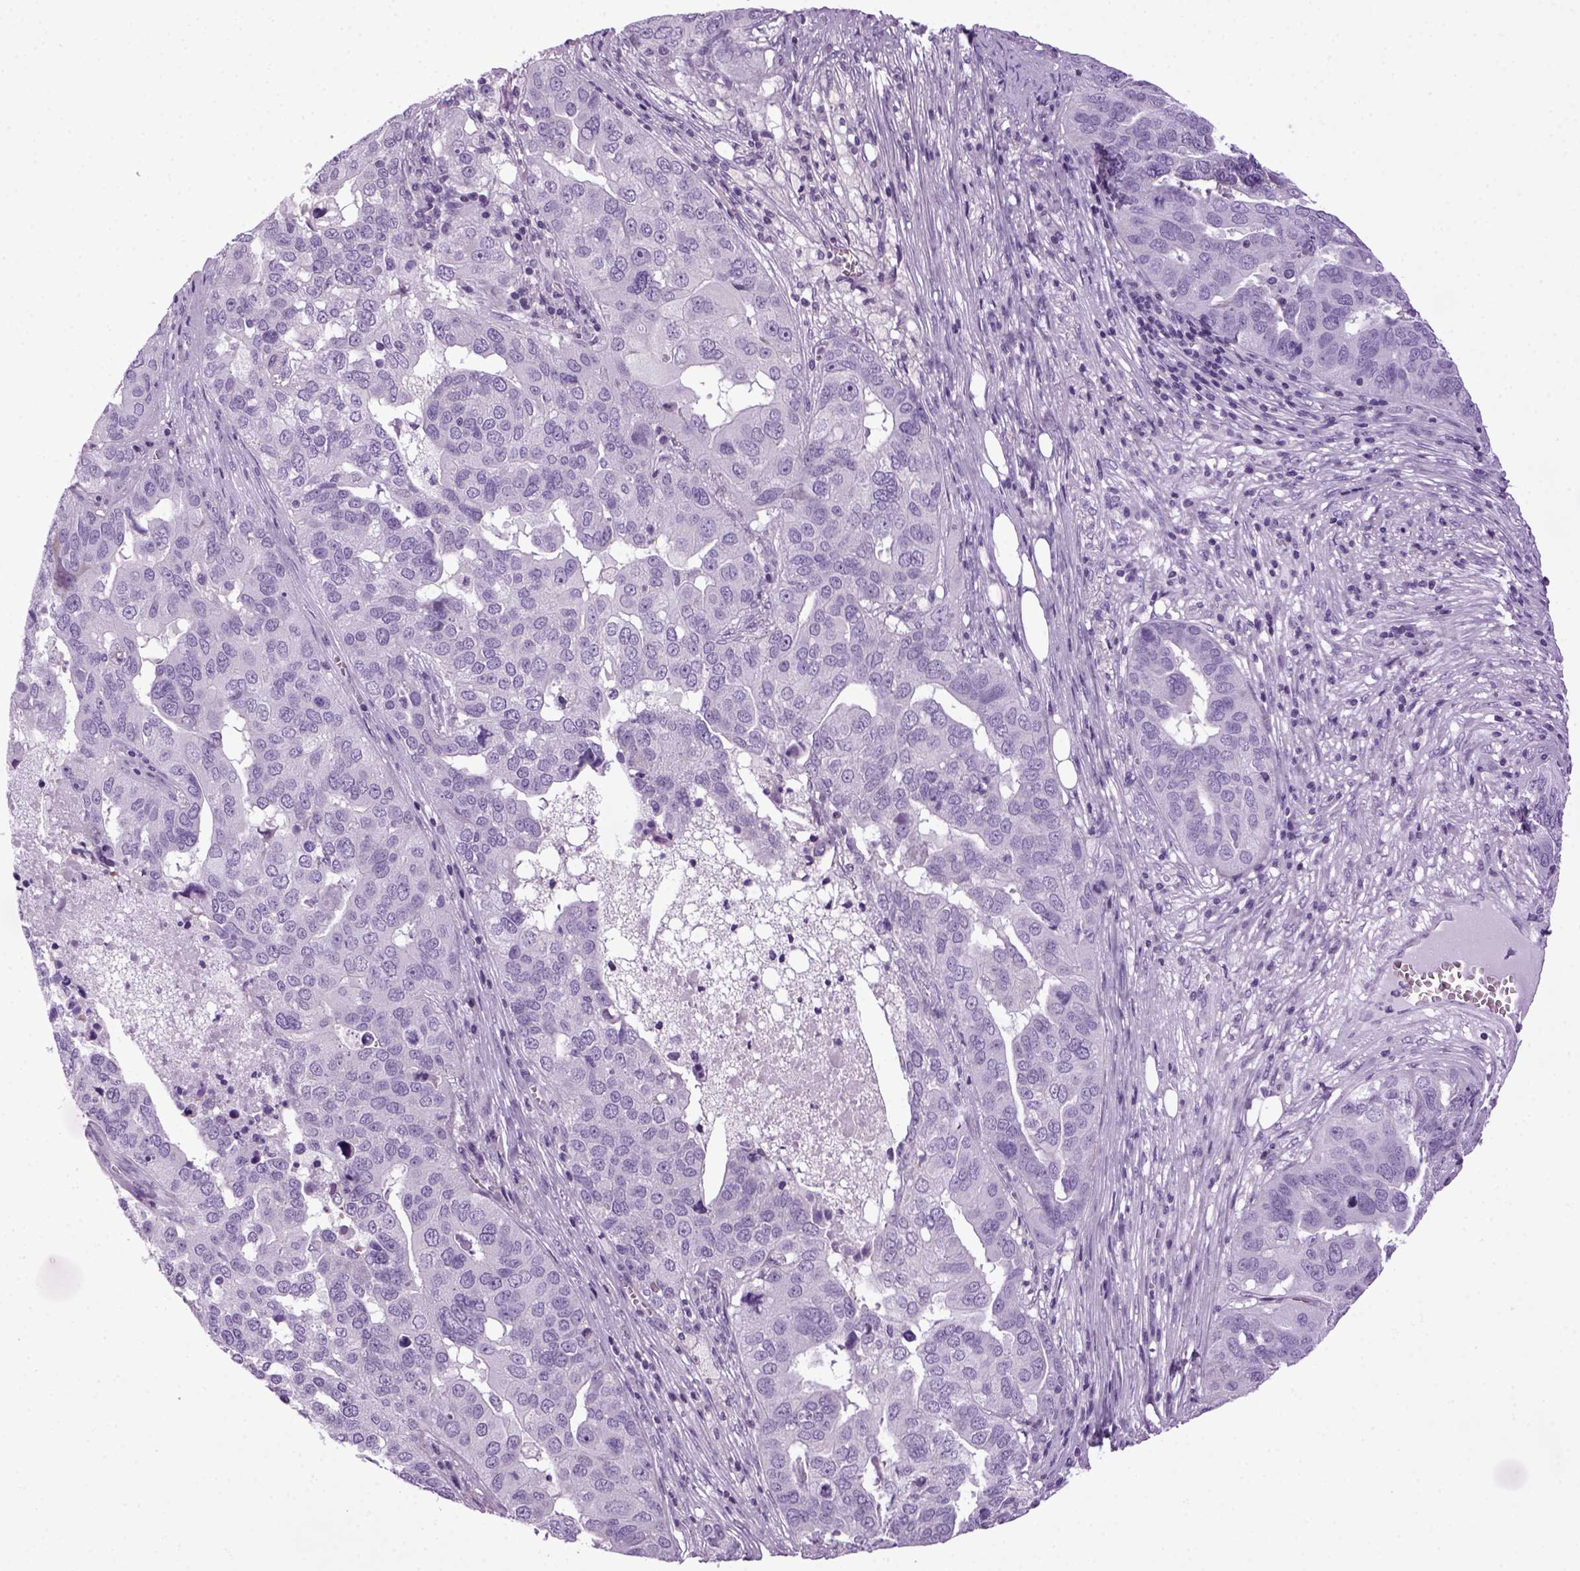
{"staining": {"intensity": "negative", "quantity": "none", "location": "none"}, "tissue": "ovarian cancer", "cell_type": "Tumor cells", "image_type": "cancer", "snomed": [{"axis": "morphology", "description": "Carcinoma, endometroid"}, {"axis": "topography", "description": "Soft tissue"}, {"axis": "topography", "description": "Ovary"}], "caption": "Immunohistochemistry micrograph of human ovarian cancer (endometroid carcinoma) stained for a protein (brown), which exhibits no staining in tumor cells.", "gene": "HMCN2", "patient": {"sex": "female", "age": 52}}